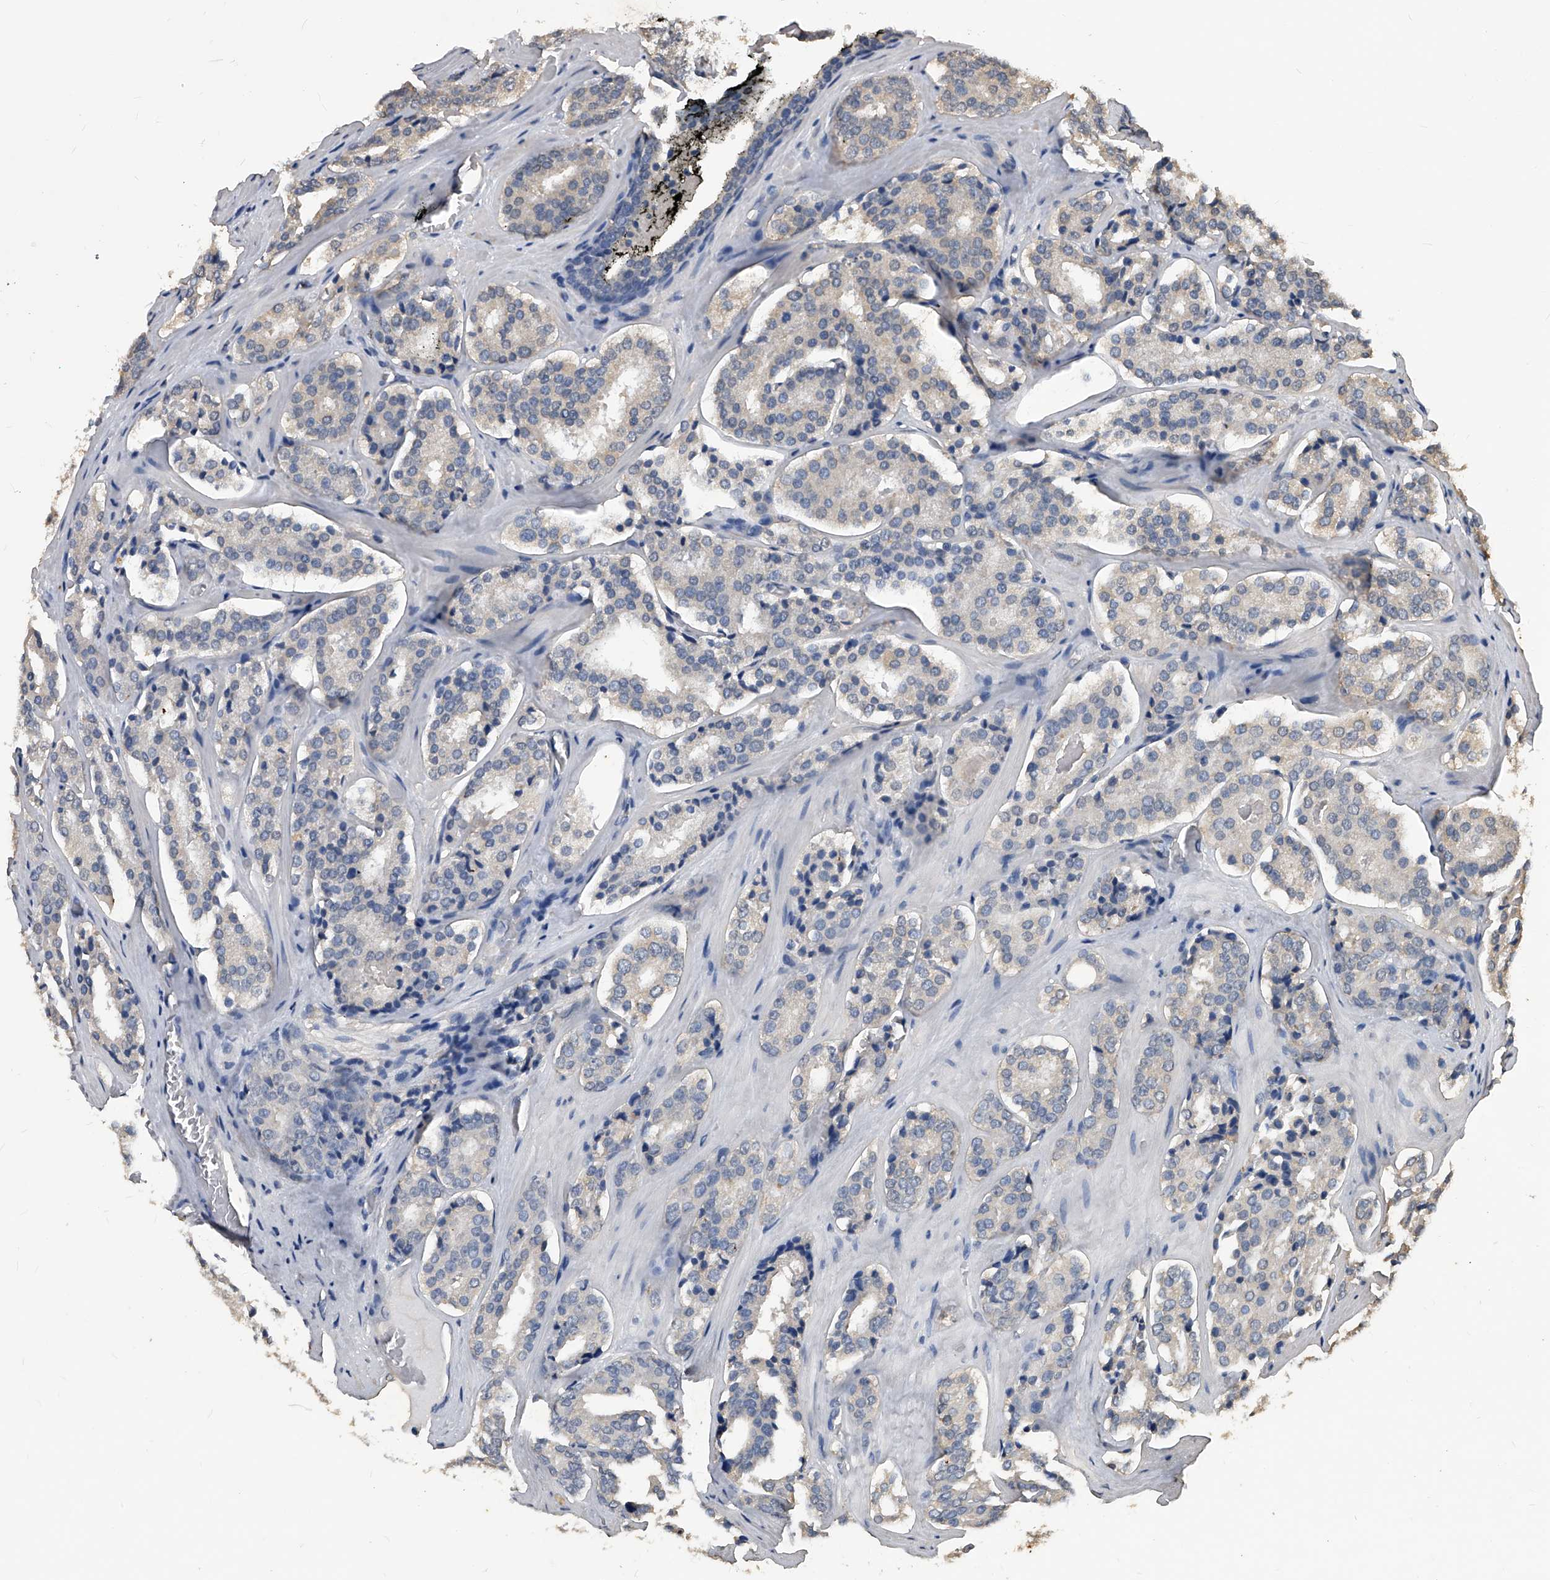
{"staining": {"intensity": "weak", "quantity": "<25%", "location": "cytoplasmic/membranous"}, "tissue": "prostate cancer", "cell_type": "Tumor cells", "image_type": "cancer", "snomed": [{"axis": "morphology", "description": "Adenocarcinoma, High grade"}, {"axis": "topography", "description": "Prostate"}], "caption": "High magnification brightfield microscopy of prostate cancer stained with DAB (brown) and counterstained with hematoxylin (blue): tumor cells show no significant staining.", "gene": "FBXL4", "patient": {"sex": "male", "age": 60}}